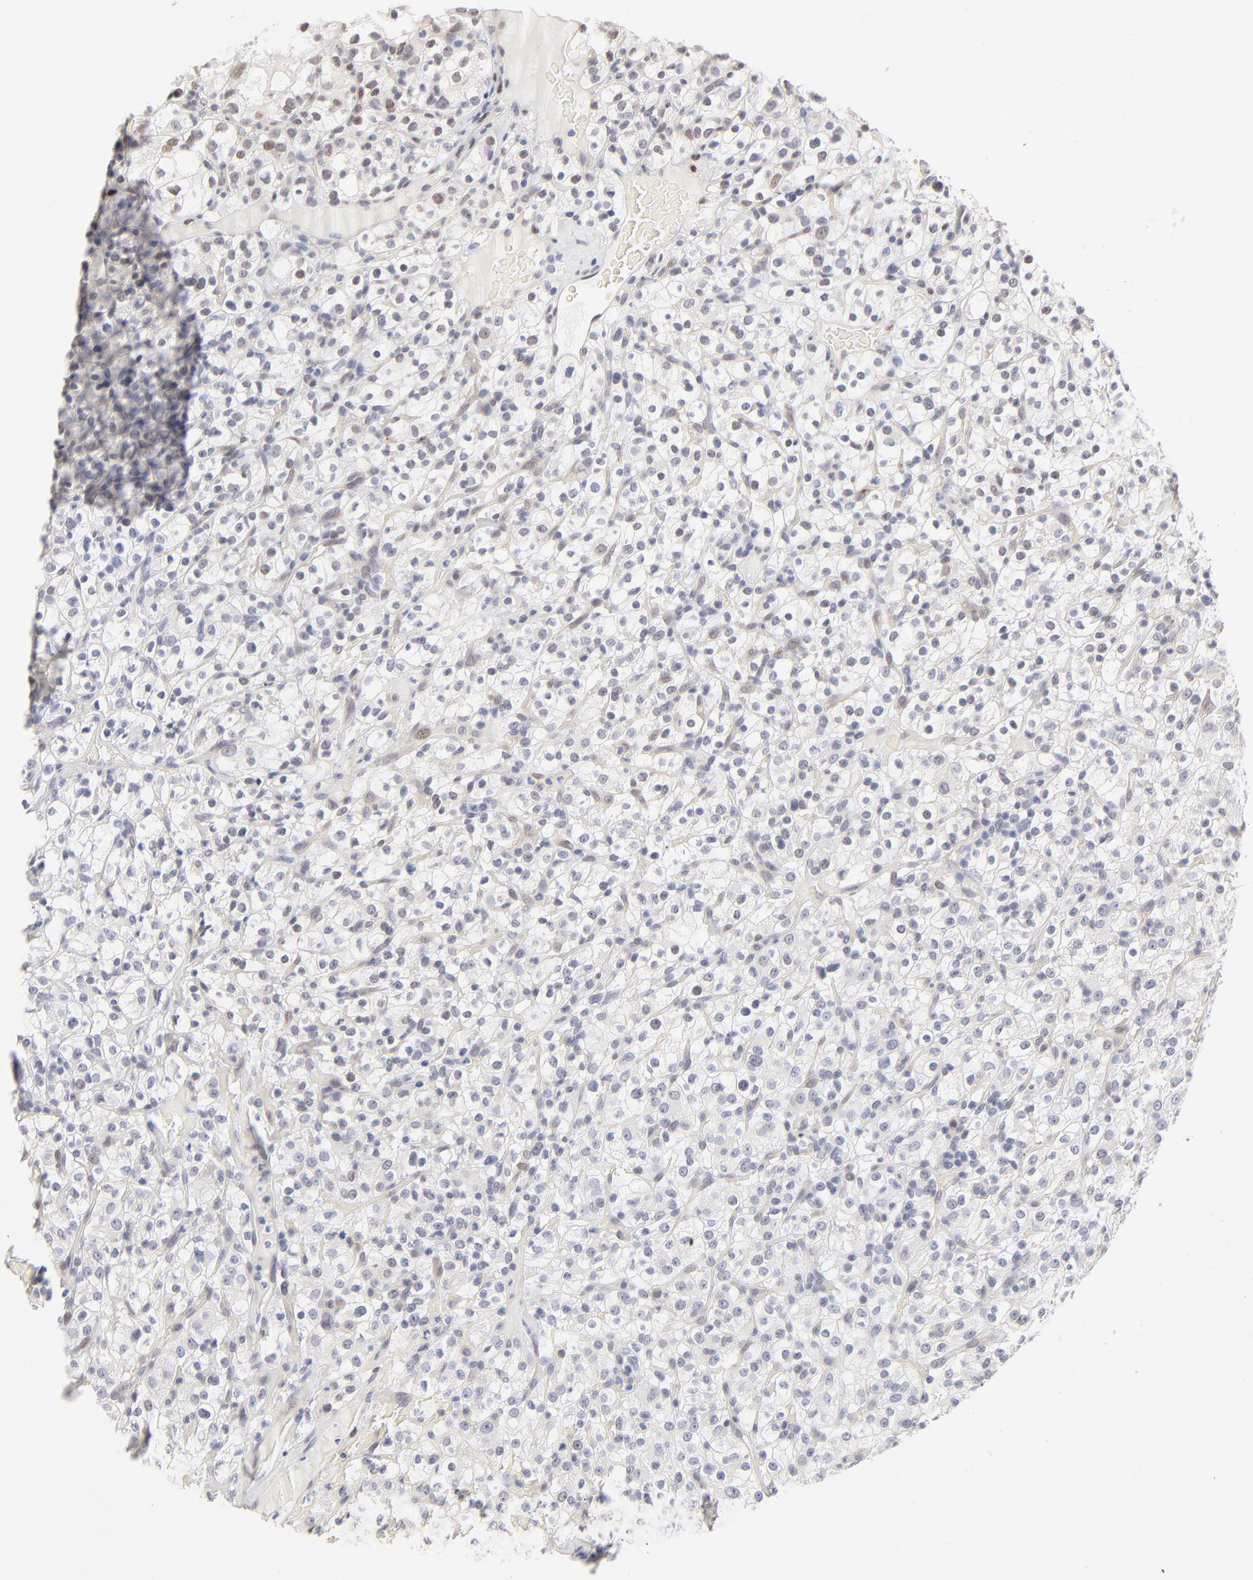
{"staining": {"intensity": "weak", "quantity": "<25%", "location": "nuclear"}, "tissue": "renal cancer", "cell_type": "Tumor cells", "image_type": "cancer", "snomed": [{"axis": "morphology", "description": "Normal tissue, NOS"}, {"axis": "morphology", "description": "Adenocarcinoma, NOS"}, {"axis": "topography", "description": "Kidney"}], "caption": "Histopathology image shows no significant protein staining in tumor cells of adenocarcinoma (renal).", "gene": "RBM3", "patient": {"sex": "female", "age": 72}}